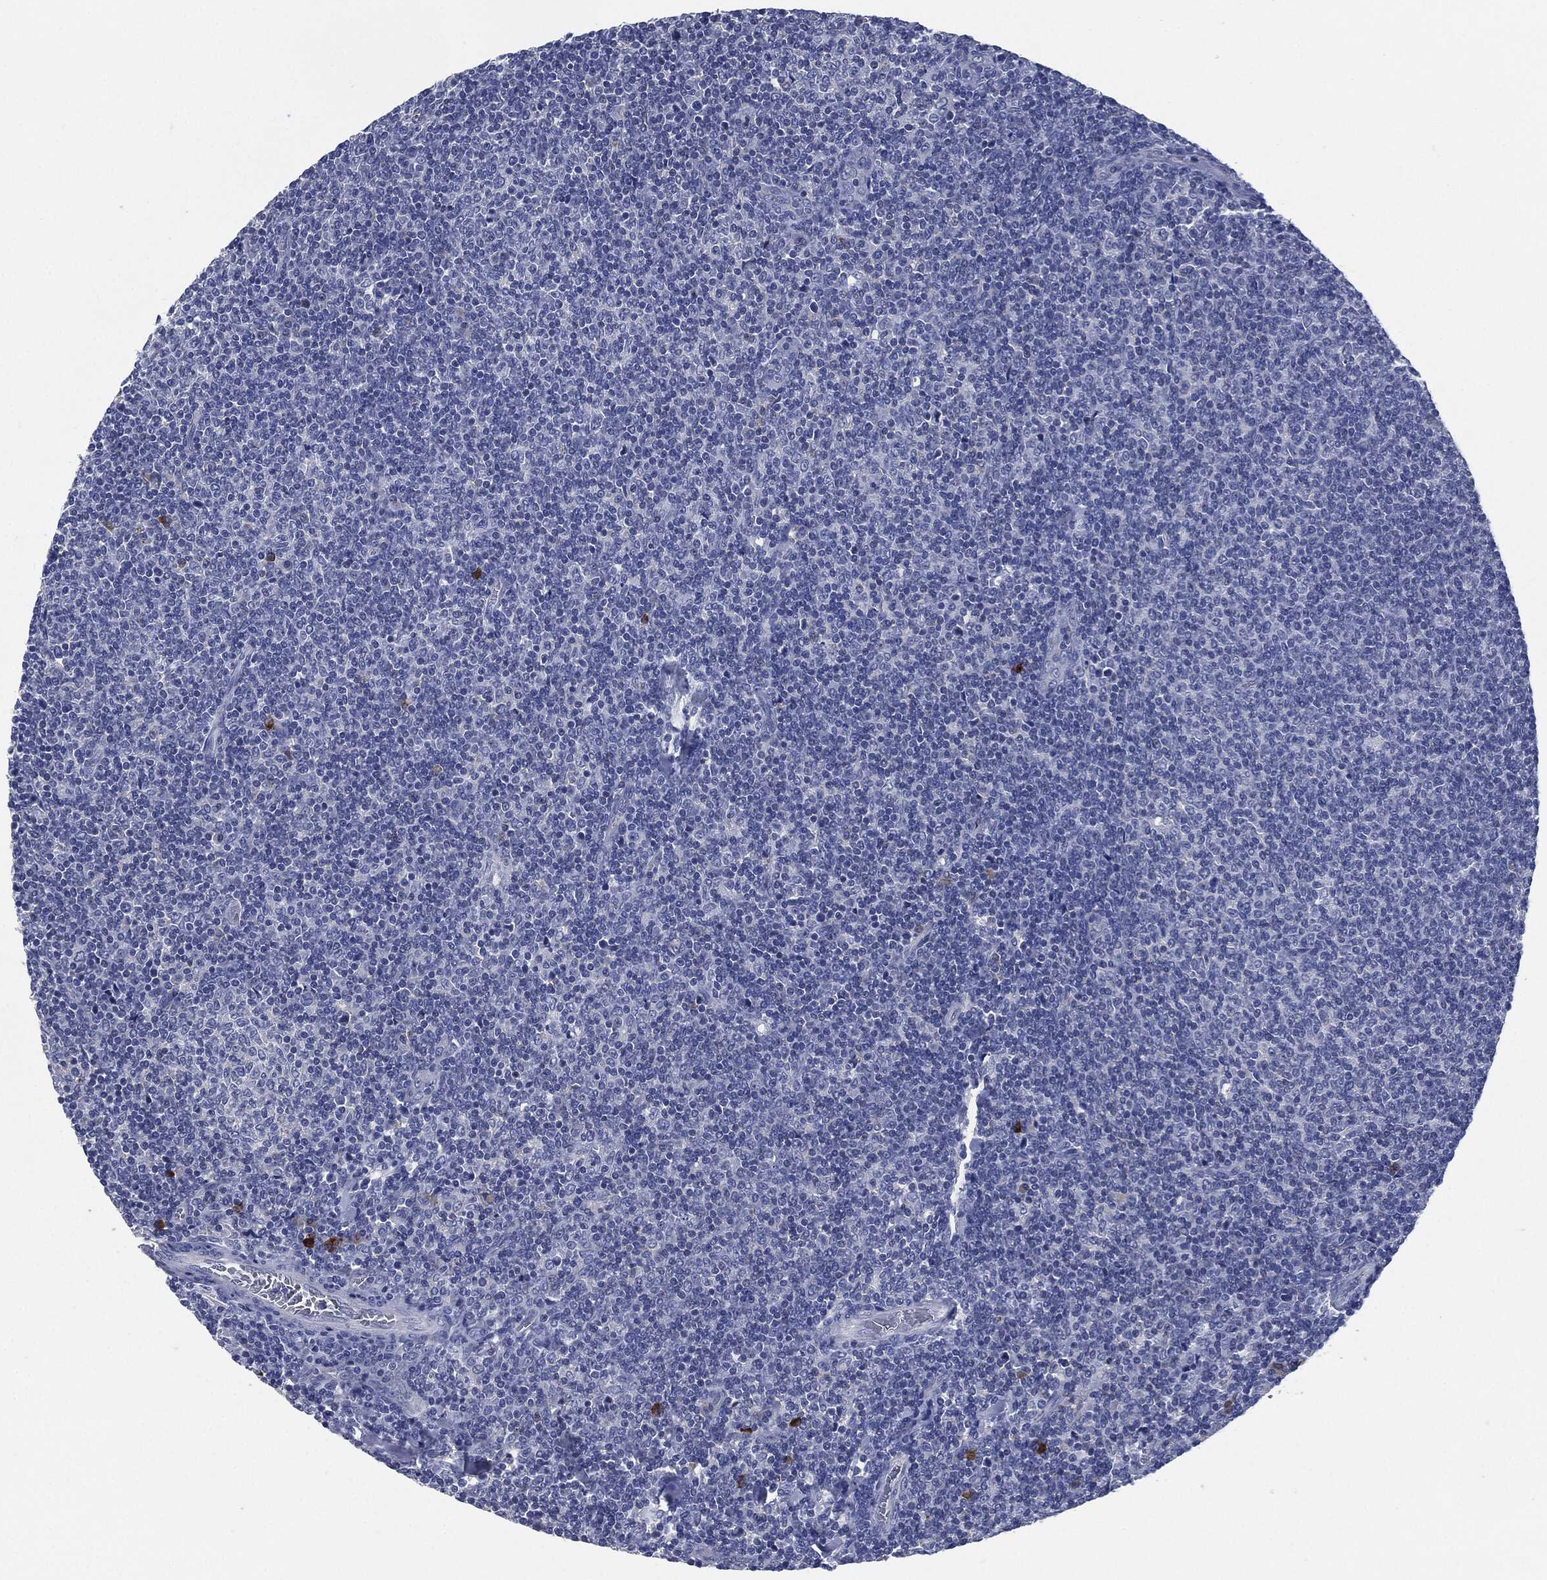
{"staining": {"intensity": "negative", "quantity": "none", "location": "none"}, "tissue": "lymphoma", "cell_type": "Tumor cells", "image_type": "cancer", "snomed": [{"axis": "morphology", "description": "Malignant lymphoma, non-Hodgkin's type, Low grade"}, {"axis": "topography", "description": "Lymph node"}], "caption": "Tumor cells are negative for brown protein staining in lymphoma.", "gene": "CD27", "patient": {"sex": "male", "age": 52}}